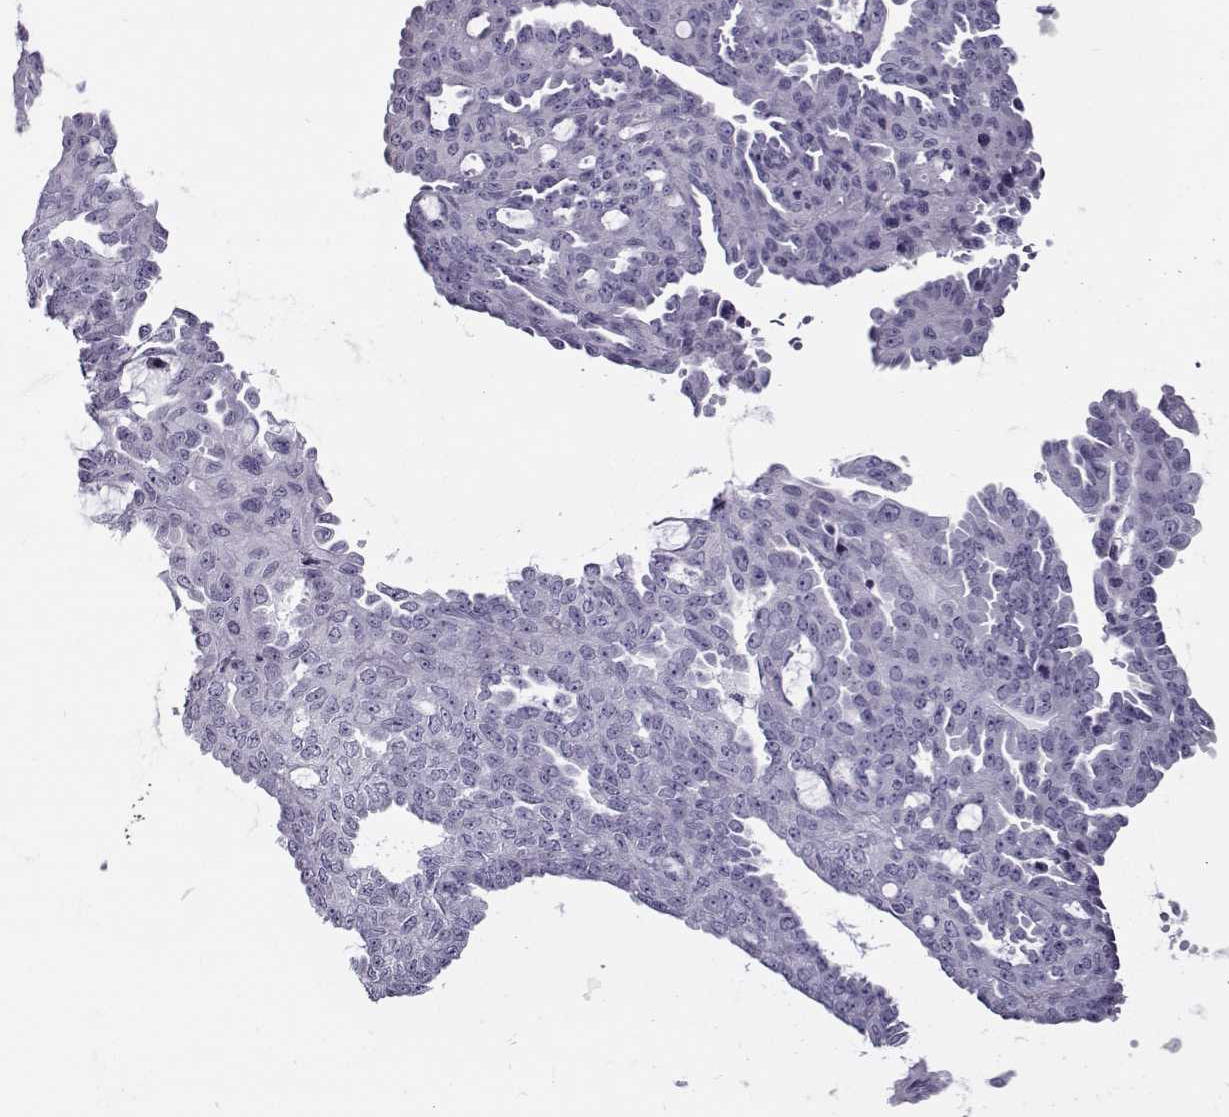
{"staining": {"intensity": "negative", "quantity": "none", "location": "none"}, "tissue": "ovarian cancer", "cell_type": "Tumor cells", "image_type": "cancer", "snomed": [{"axis": "morphology", "description": "Cystadenocarcinoma, serous, NOS"}, {"axis": "topography", "description": "Ovary"}], "caption": "This is a image of immunohistochemistry staining of ovarian cancer (serous cystadenocarcinoma), which shows no positivity in tumor cells.", "gene": "GAGE2A", "patient": {"sex": "female", "age": 71}}